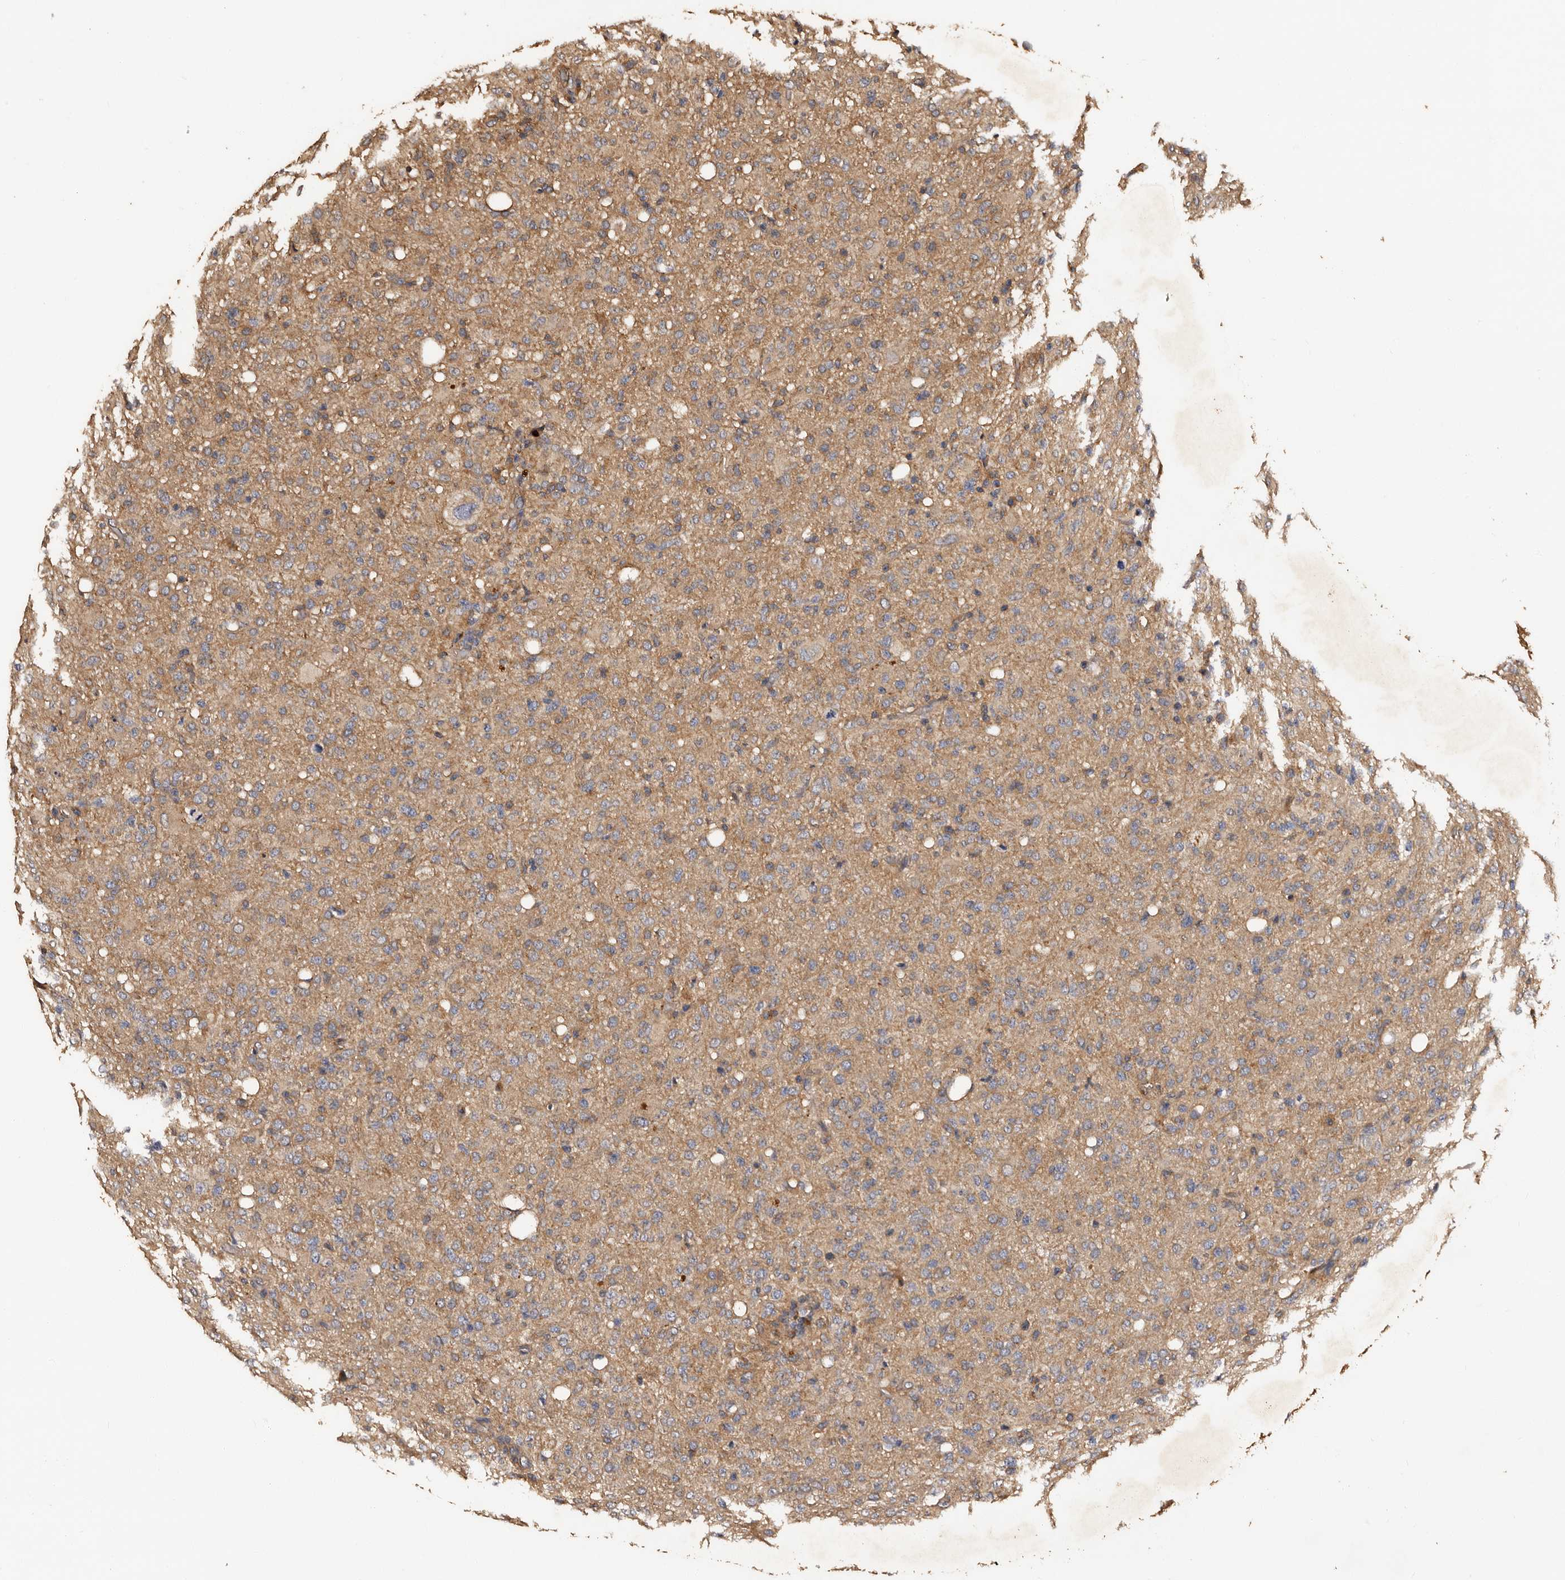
{"staining": {"intensity": "weak", "quantity": "25%-75%", "location": "cytoplasmic/membranous"}, "tissue": "glioma", "cell_type": "Tumor cells", "image_type": "cancer", "snomed": [{"axis": "morphology", "description": "Glioma, malignant, High grade"}, {"axis": "topography", "description": "Brain"}], "caption": "Protein expression analysis of human glioma reveals weak cytoplasmic/membranous expression in approximately 25%-75% of tumor cells.", "gene": "ADCK5", "patient": {"sex": "female", "age": 57}}